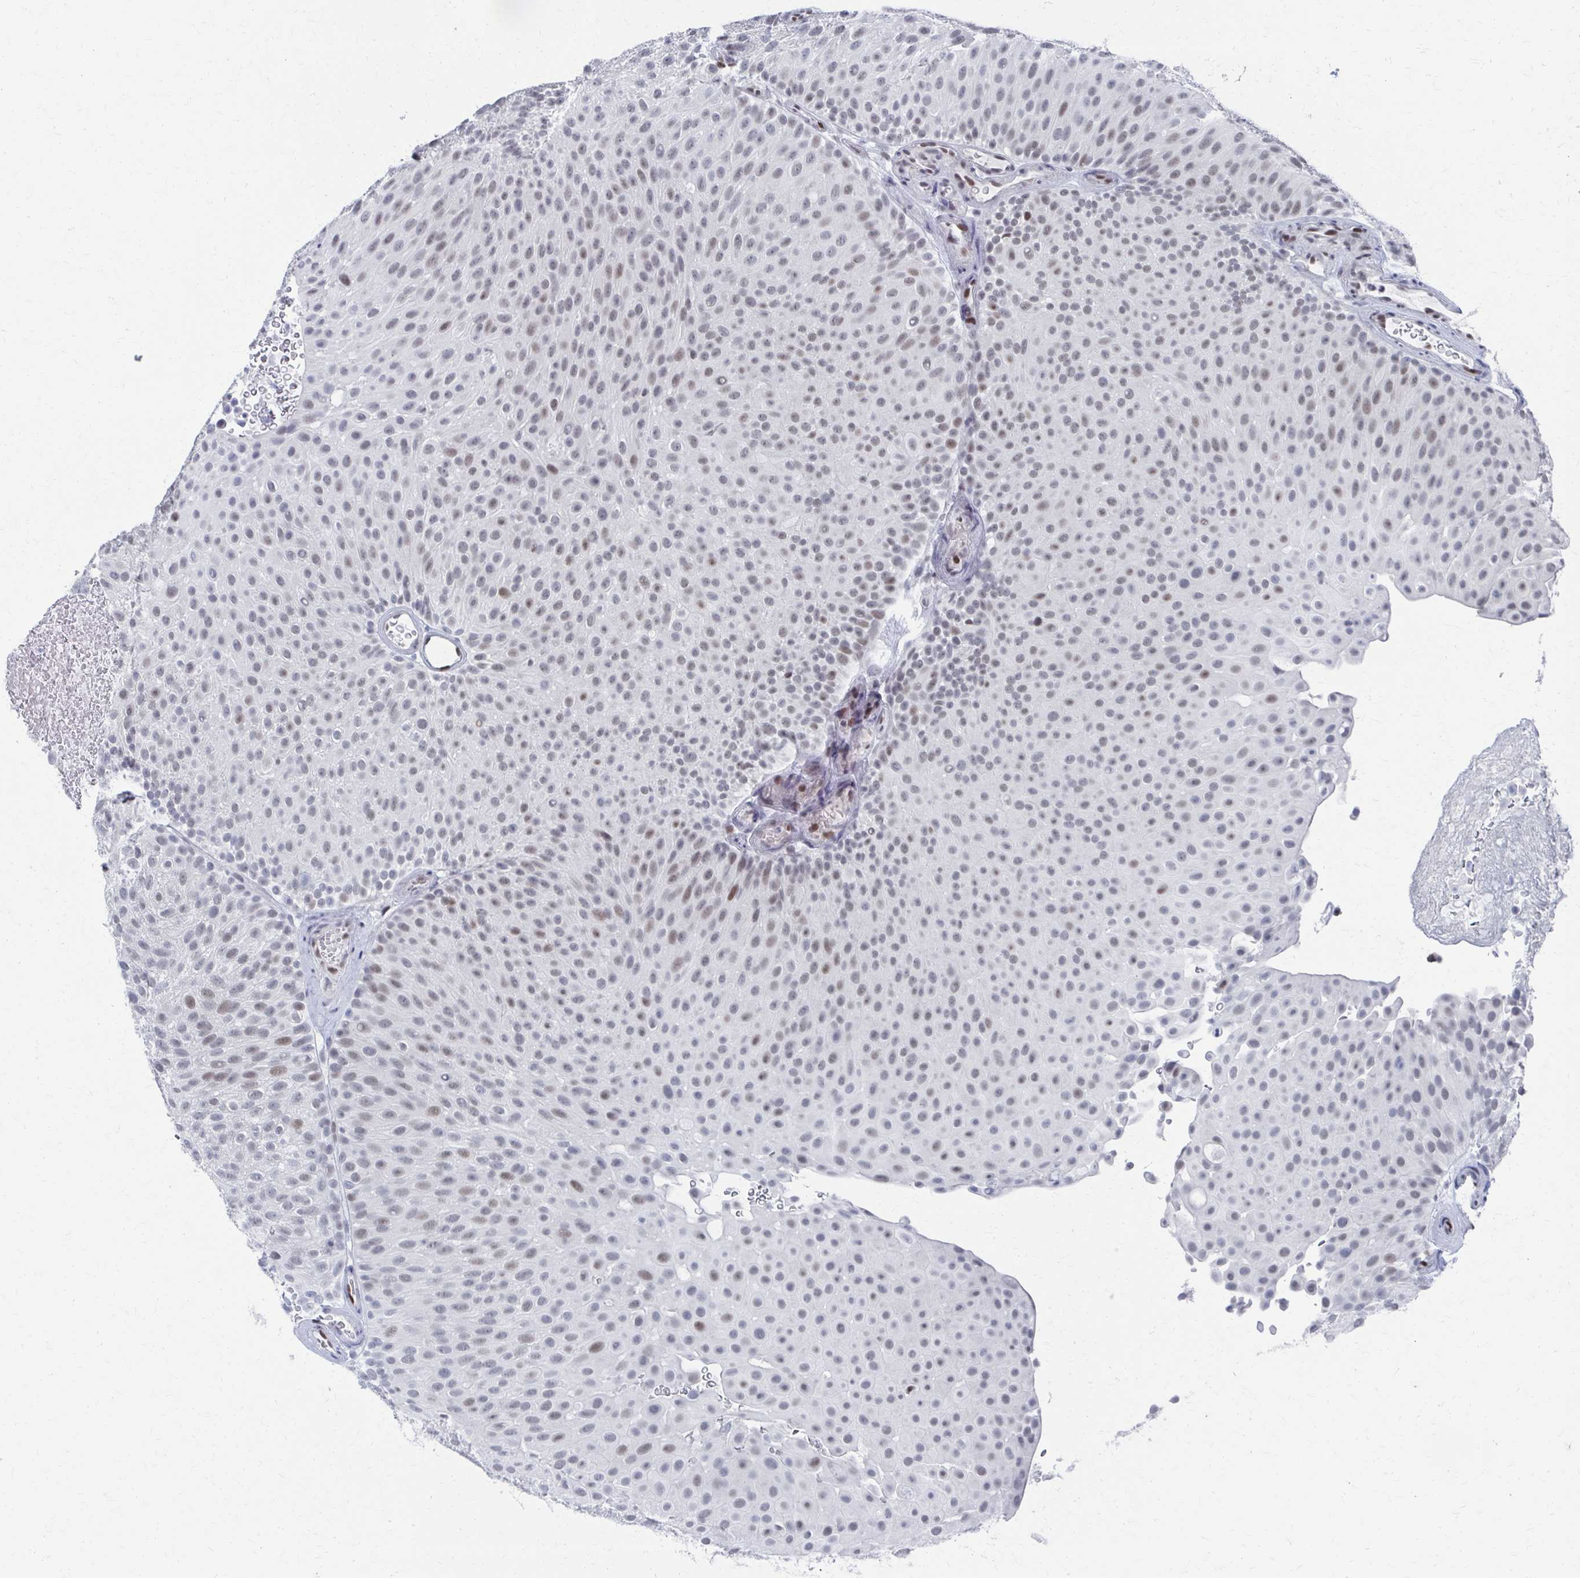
{"staining": {"intensity": "weak", "quantity": ">75%", "location": "nuclear"}, "tissue": "urothelial cancer", "cell_type": "Tumor cells", "image_type": "cancer", "snomed": [{"axis": "morphology", "description": "Urothelial carcinoma, Low grade"}, {"axis": "topography", "description": "Urinary bladder"}], "caption": "Immunohistochemistry (IHC) (DAB (3,3'-diaminobenzidine)) staining of human urothelial cancer reveals weak nuclear protein staining in approximately >75% of tumor cells. The staining was performed using DAB to visualize the protein expression in brown, while the nuclei were stained in blue with hematoxylin (Magnification: 20x).", "gene": "CDIN1", "patient": {"sex": "male", "age": 78}}